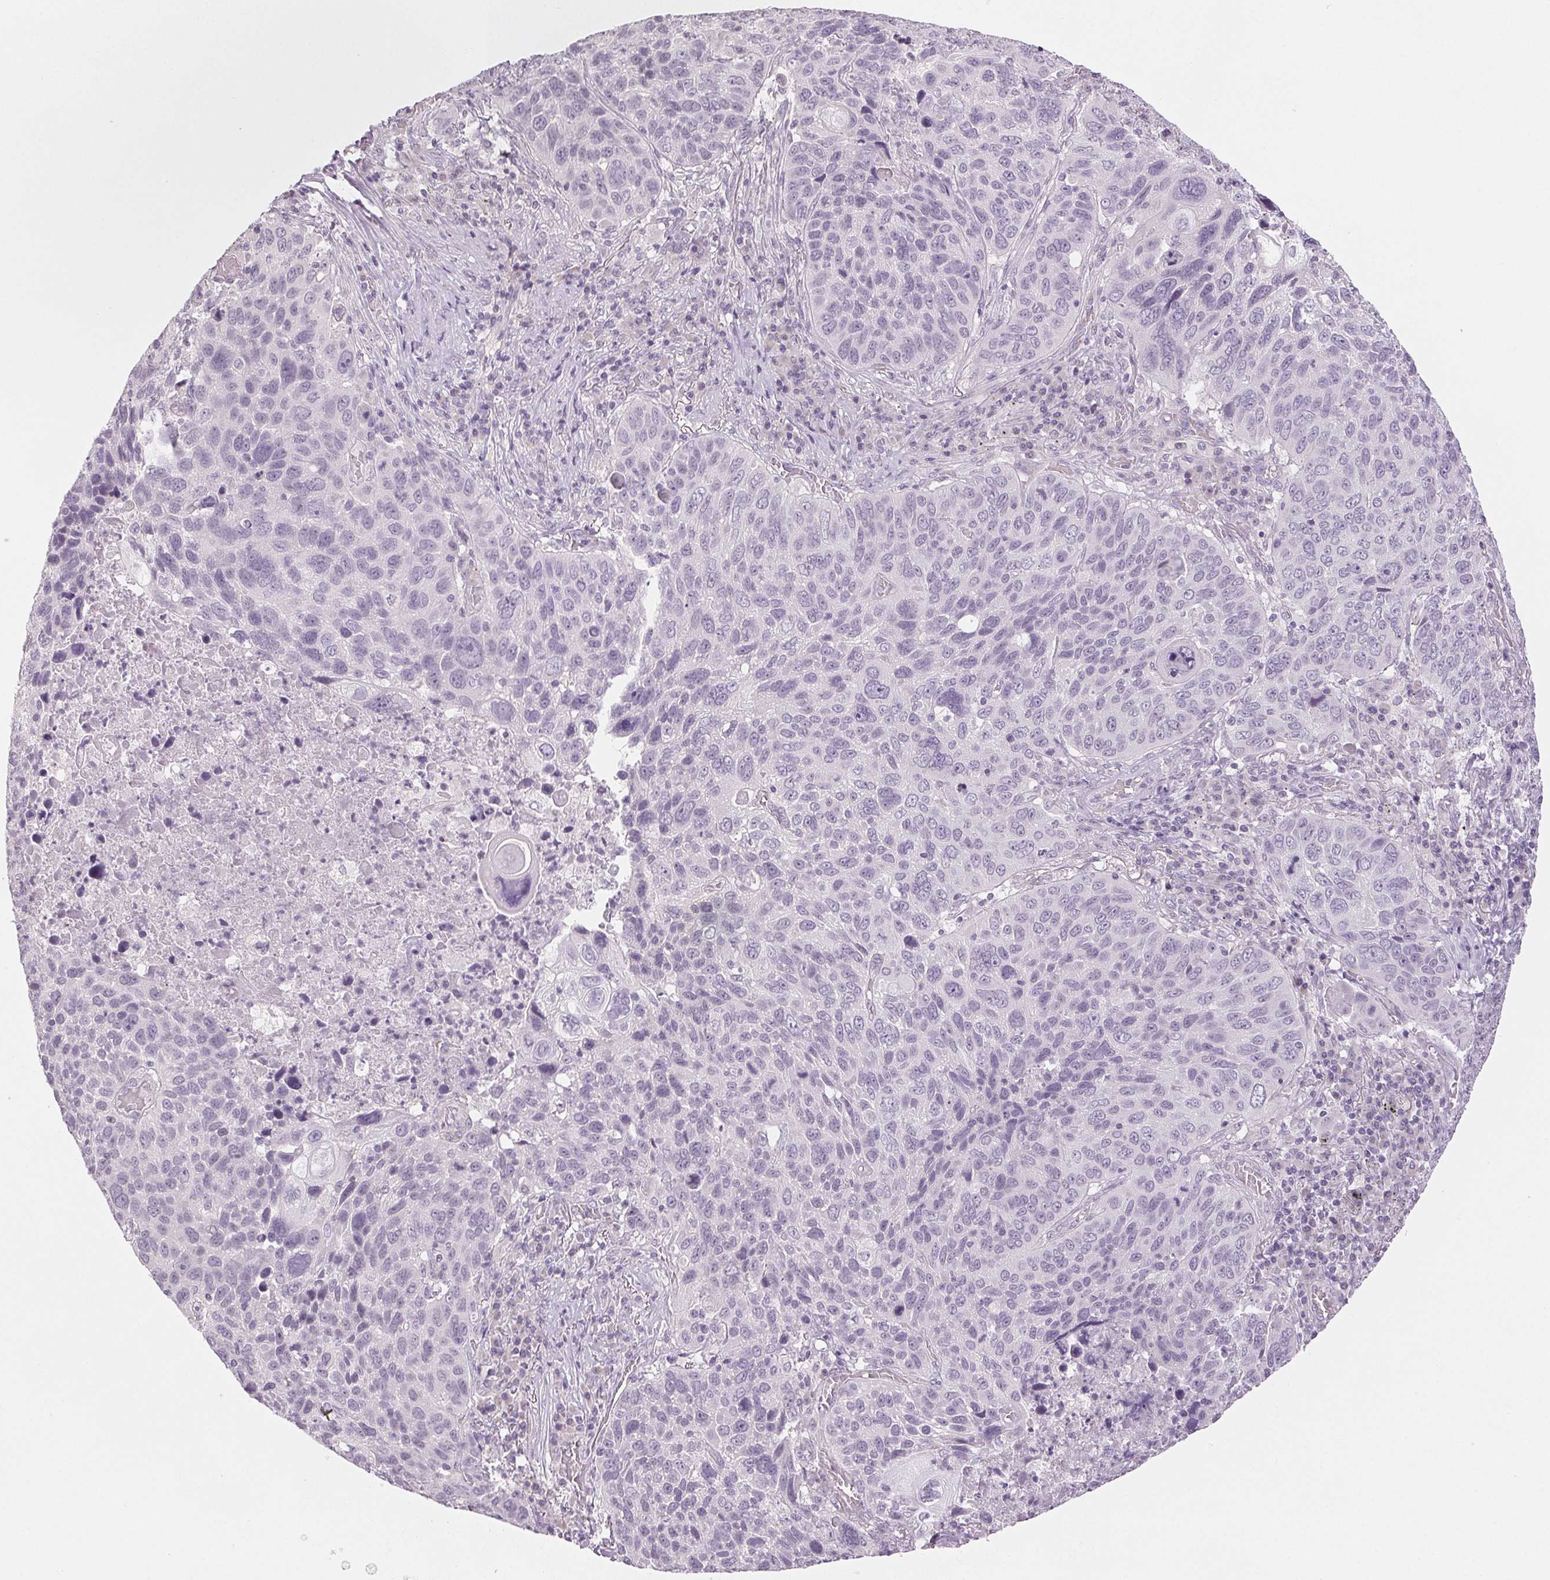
{"staining": {"intensity": "negative", "quantity": "none", "location": "none"}, "tissue": "lung cancer", "cell_type": "Tumor cells", "image_type": "cancer", "snomed": [{"axis": "morphology", "description": "Squamous cell carcinoma, NOS"}, {"axis": "topography", "description": "Lung"}], "caption": "IHC photomicrograph of lung cancer (squamous cell carcinoma) stained for a protein (brown), which shows no staining in tumor cells.", "gene": "DNAJC6", "patient": {"sex": "male", "age": 68}}